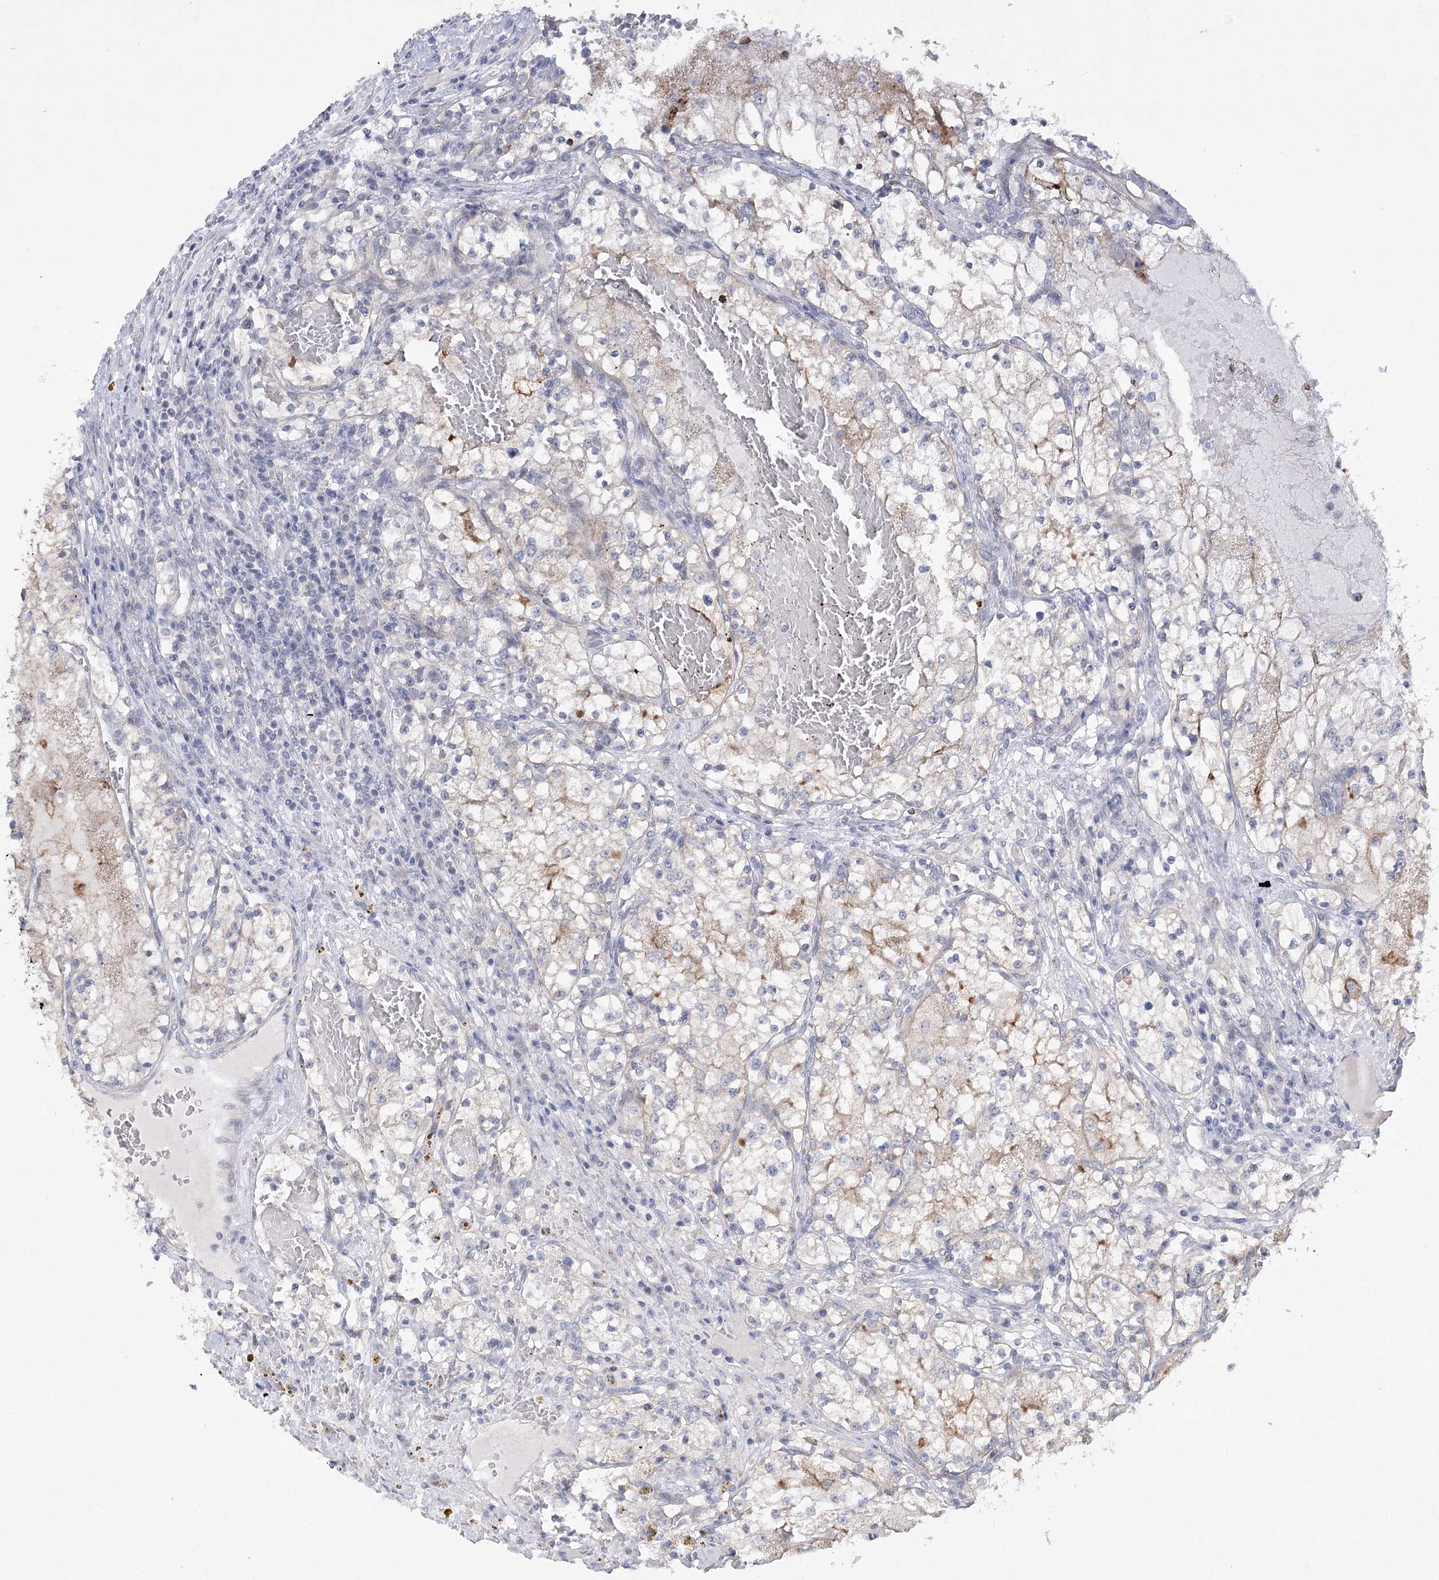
{"staining": {"intensity": "weak", "quantity": "<25%", "location": "cytoplasmic/membranous"}, "tissue": "renal cancer", "cell_type": "Tumor cells", "image_type": "cancer", "snomed": [{"axis": "morphology", "description": "Normal tissue, NOS"}, {"axis": "morphology", "description": "Adenocarcinoma, NOS"}, {"axis": "topography", "description": "Kidney"}], "caption": "Tumor cells show no significant protein expression in renal cancer (adenocarcinoma).", "gene": "PHYHIPL", "patient": {"sex": "male", "age": 68}}